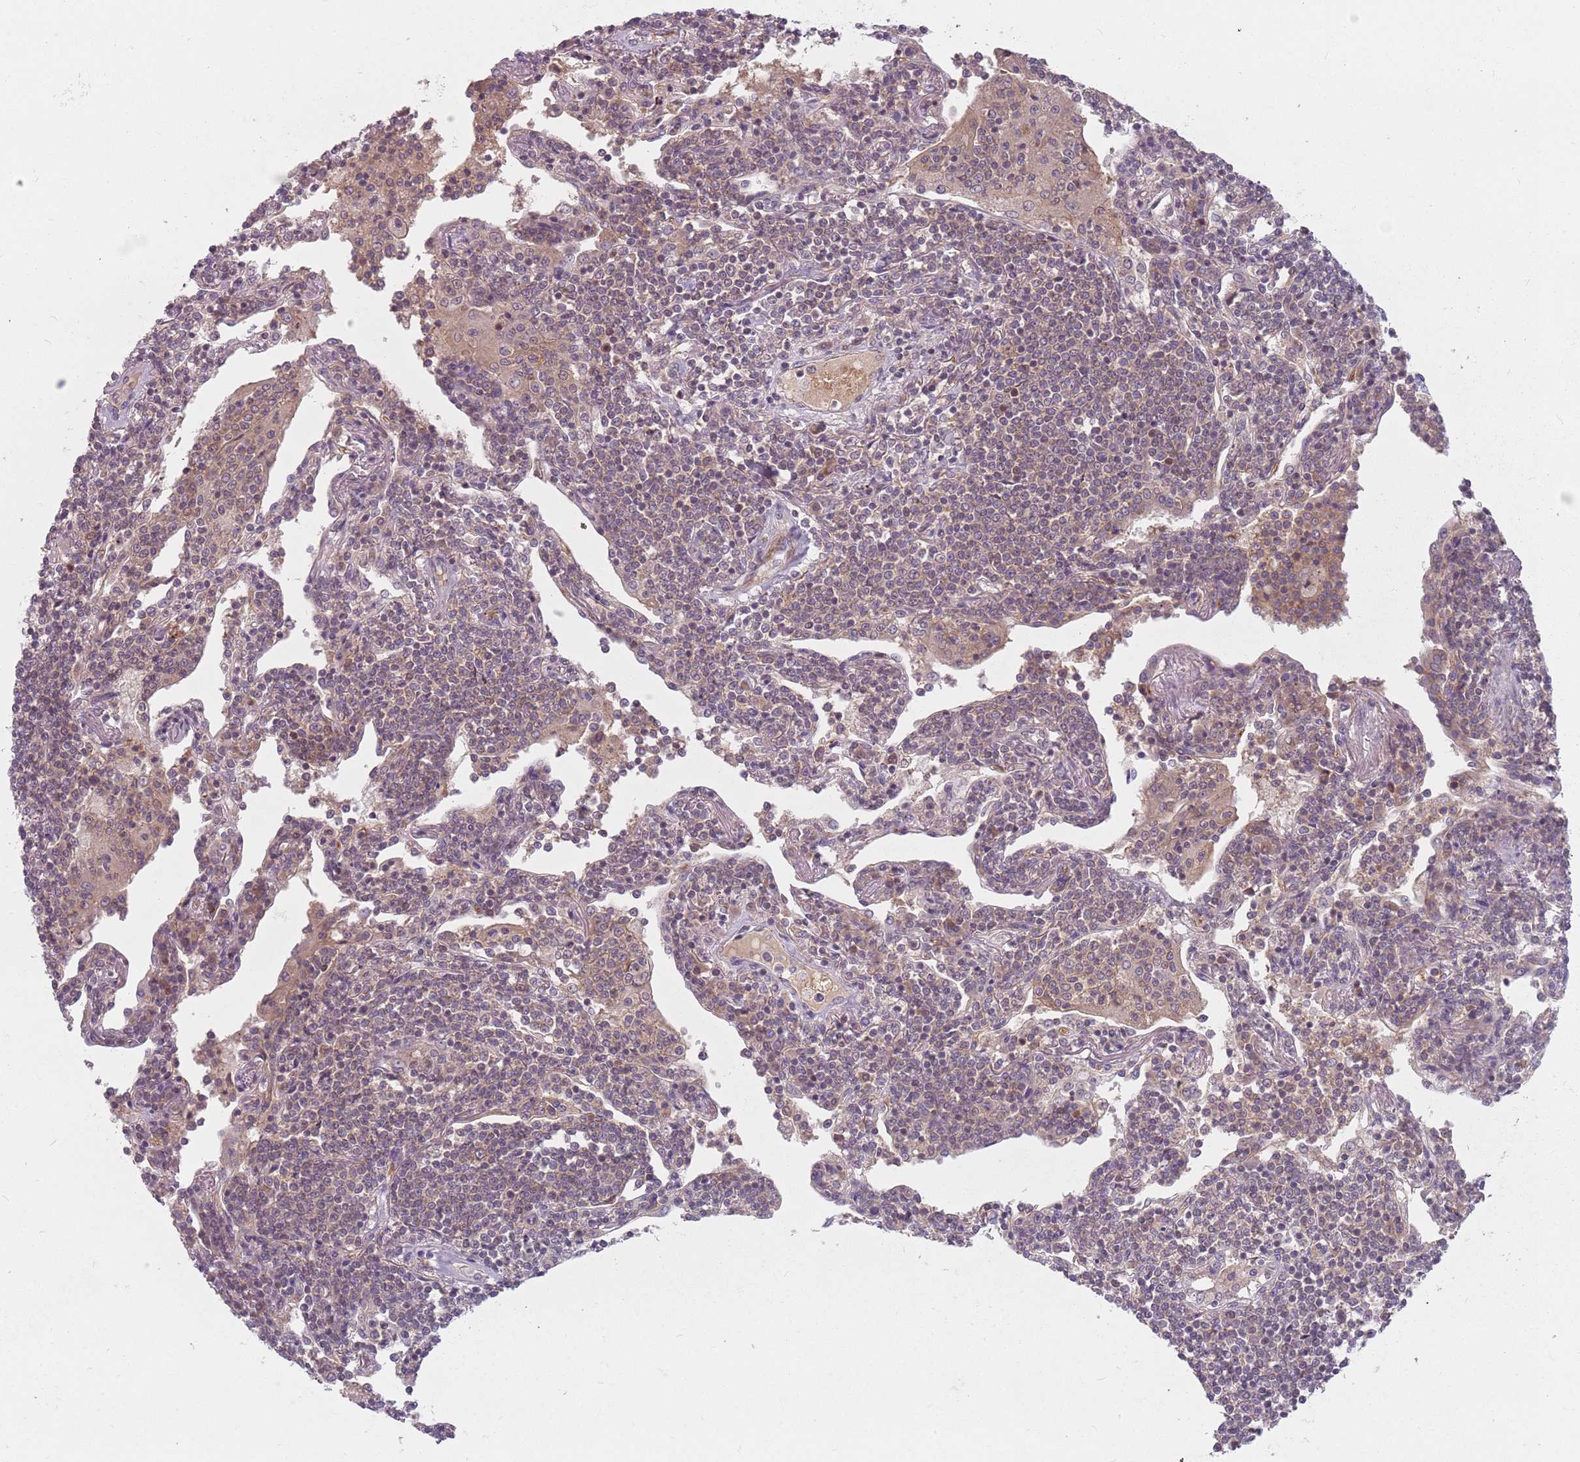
{"staining": {"intensity": "weak", "quantity": "25%-75%", "location": "cytoplasmic/membranous"}, "tissue": "lymphoma", "cell_type": "Tumor cells", "image_type": "cancer", "snomed": [{"axis": "morphology", "description": "Malignant lymphoma, non-Hodgkin's type, Low grade"}, {"axis": "topography", "description": "Lung"}], "caption": "Immunohistochemical staining of human low-grade malignant lymphoma, non-Hodgkin's type demonstrates low levels of weak cytoplasmic/membranous protein staining in about 25%-75% of tumor cells. Nuclei are stained in blue.", "gene": "ASB13", "patient": {"sex": "female", "age": 71}}